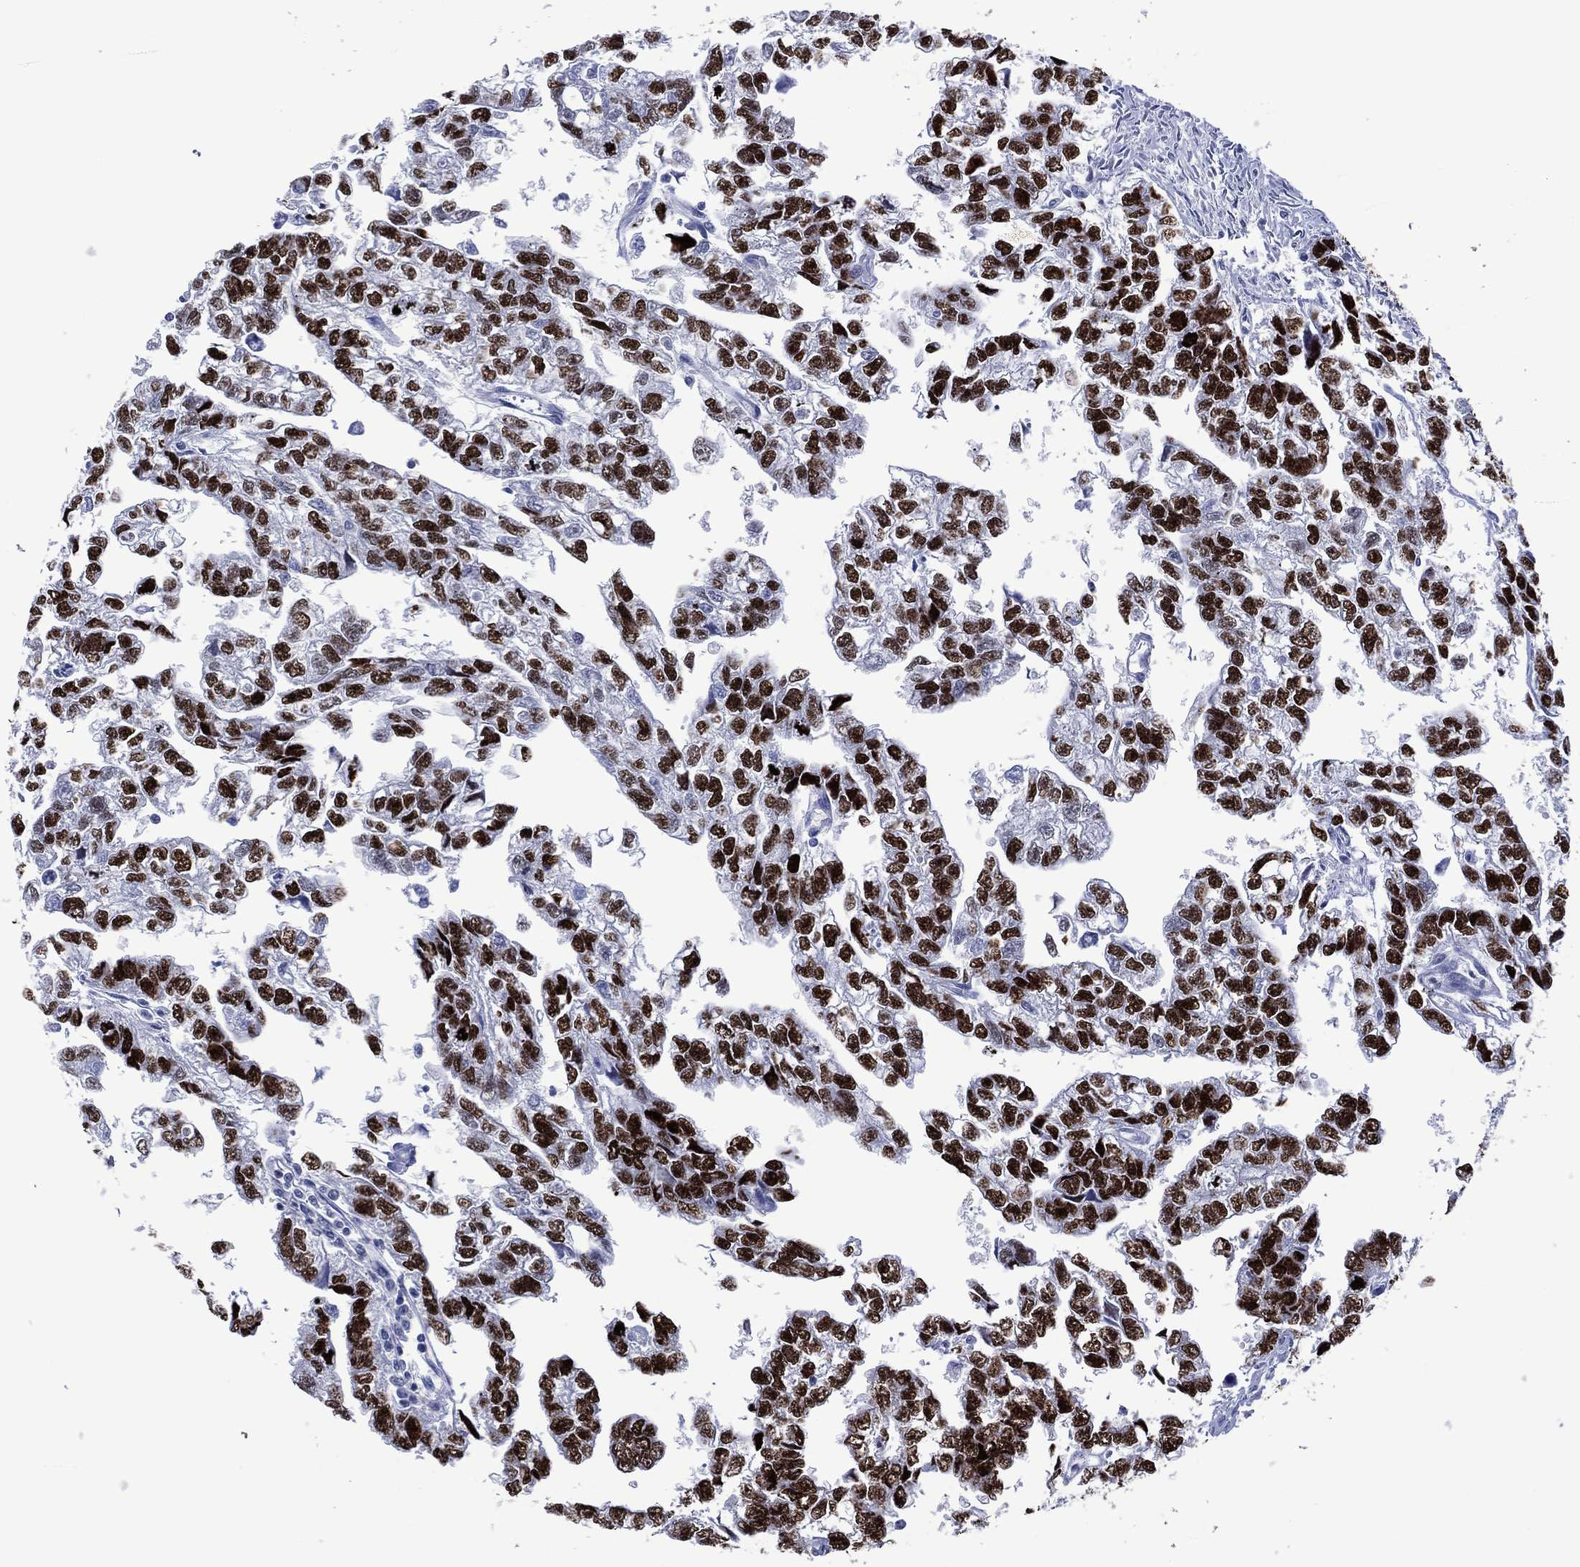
{"staining": {"intensity": "strong", "quantity": "25%-75%", "location": "nuclear"}, "tissue": "testis cancer", "cell_type": "Tumor cells", "image_type": "cancer", "snomed": [{"axis": "morphology", "description": "Carcinoma, Embryonal, NOS"}, {"axis": "morphology", "description": "Teratoma, malignant, NOS"}, {"axis": "topography", "description": "Testis"}], "caption": "Immunohistochemistry of testis embryonal carcinoma exhibits high levels of strong nuclear positivity in about 25%-75% of tumor cells.", "gene": "UTF1", "patient": {"sex": "male", "age": 44}}